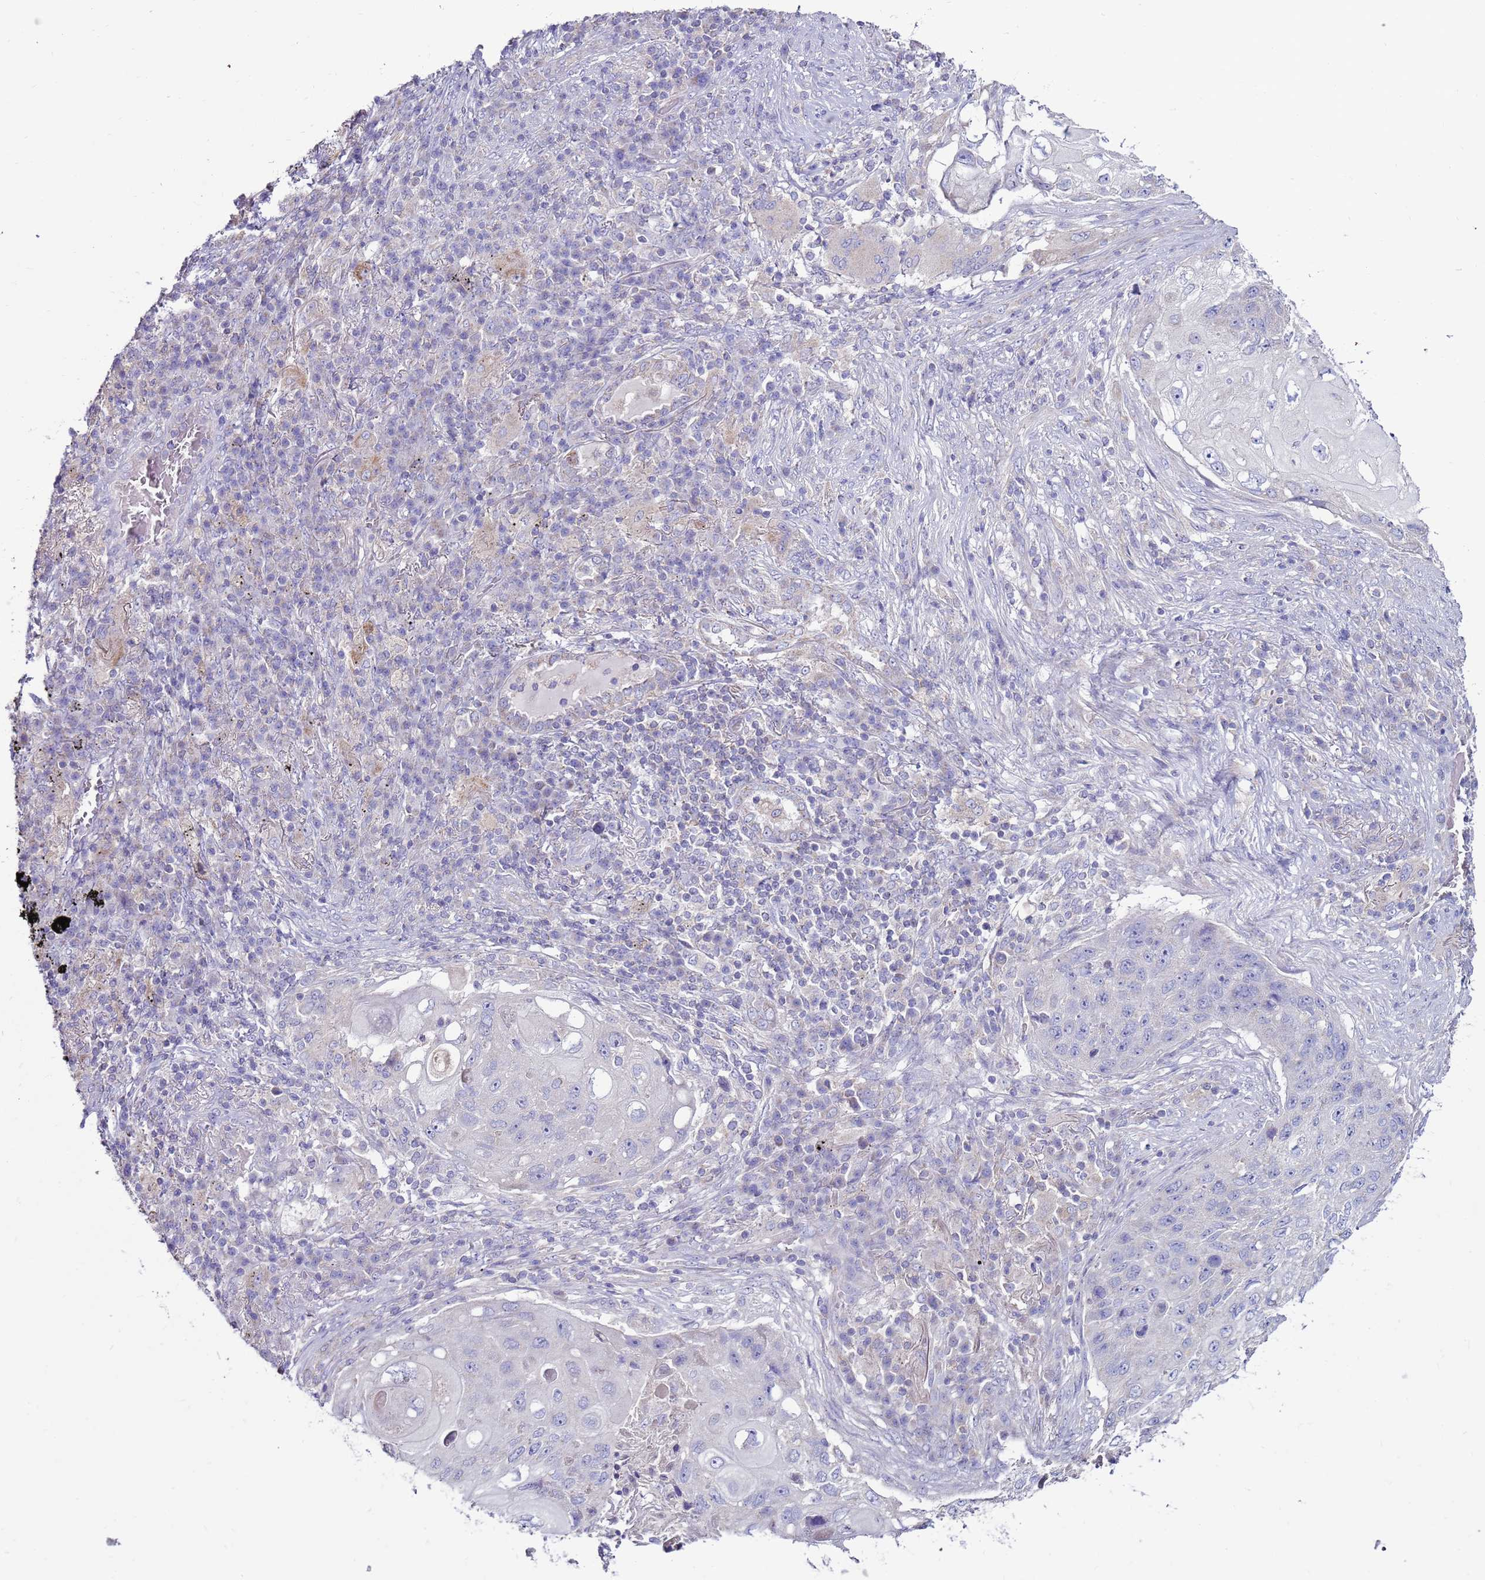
{"staining": {"intensity": "negative", "quantity": "none", "location": "none"}, "tissue": "lung cancer", "cell_type": "Tumor cells", "image_type": "cancer", "snomed": [{"axis": "morphology", "description": "Squamous cell carcinoma, NOS"}, {"axis": "topography", "description": "Lung"}], "caption": "Immunohistochemistry histopathology image of neoplastic tissue: human lung cancer stained with DAB (3,3'-diaminobenzidine) displays no significant protein expression in tumor cells.", "gene": "TRAPPC4", "patient": {"sex": "female", "age": 63}}